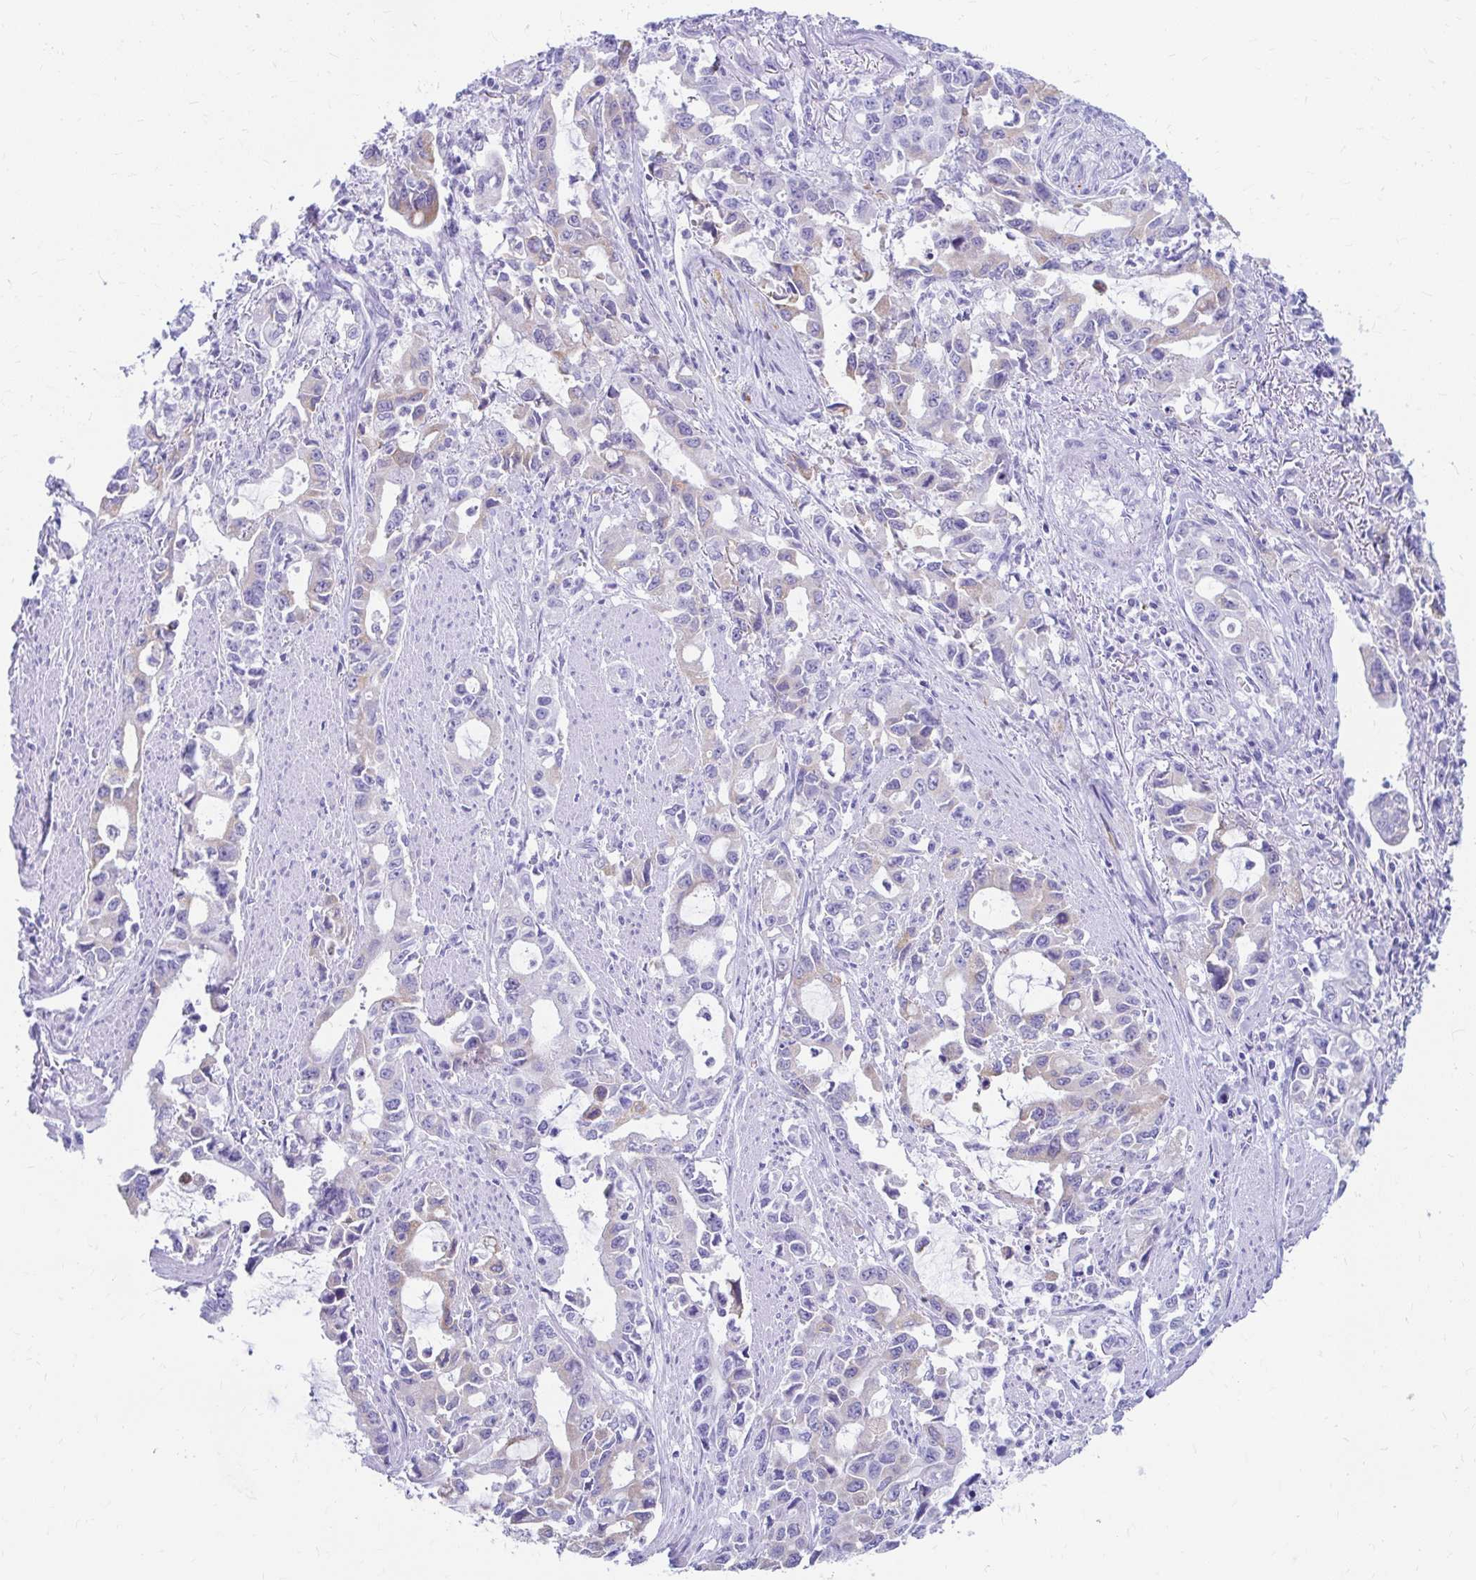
{"staining": {"intensity": "negative", "quantity": "none", "location": "none"}, "tissue": "stomach cancer", "cell_type": "Tumor cells", "image_type": "cancer", "snomed": [{"axis": "morphology", "description": "Adenocarcinoma, NOS"}, {"axis": "topography", "description": "Stomach, upper"}], "caption": "A high-resolution photomicrograph shows IHC staining of adenocarcinoma (stomach), which demonstrates no significant staining in tumor cells.", "gene": "NSG2", "patient": {"sex": "male", "age": 85}}